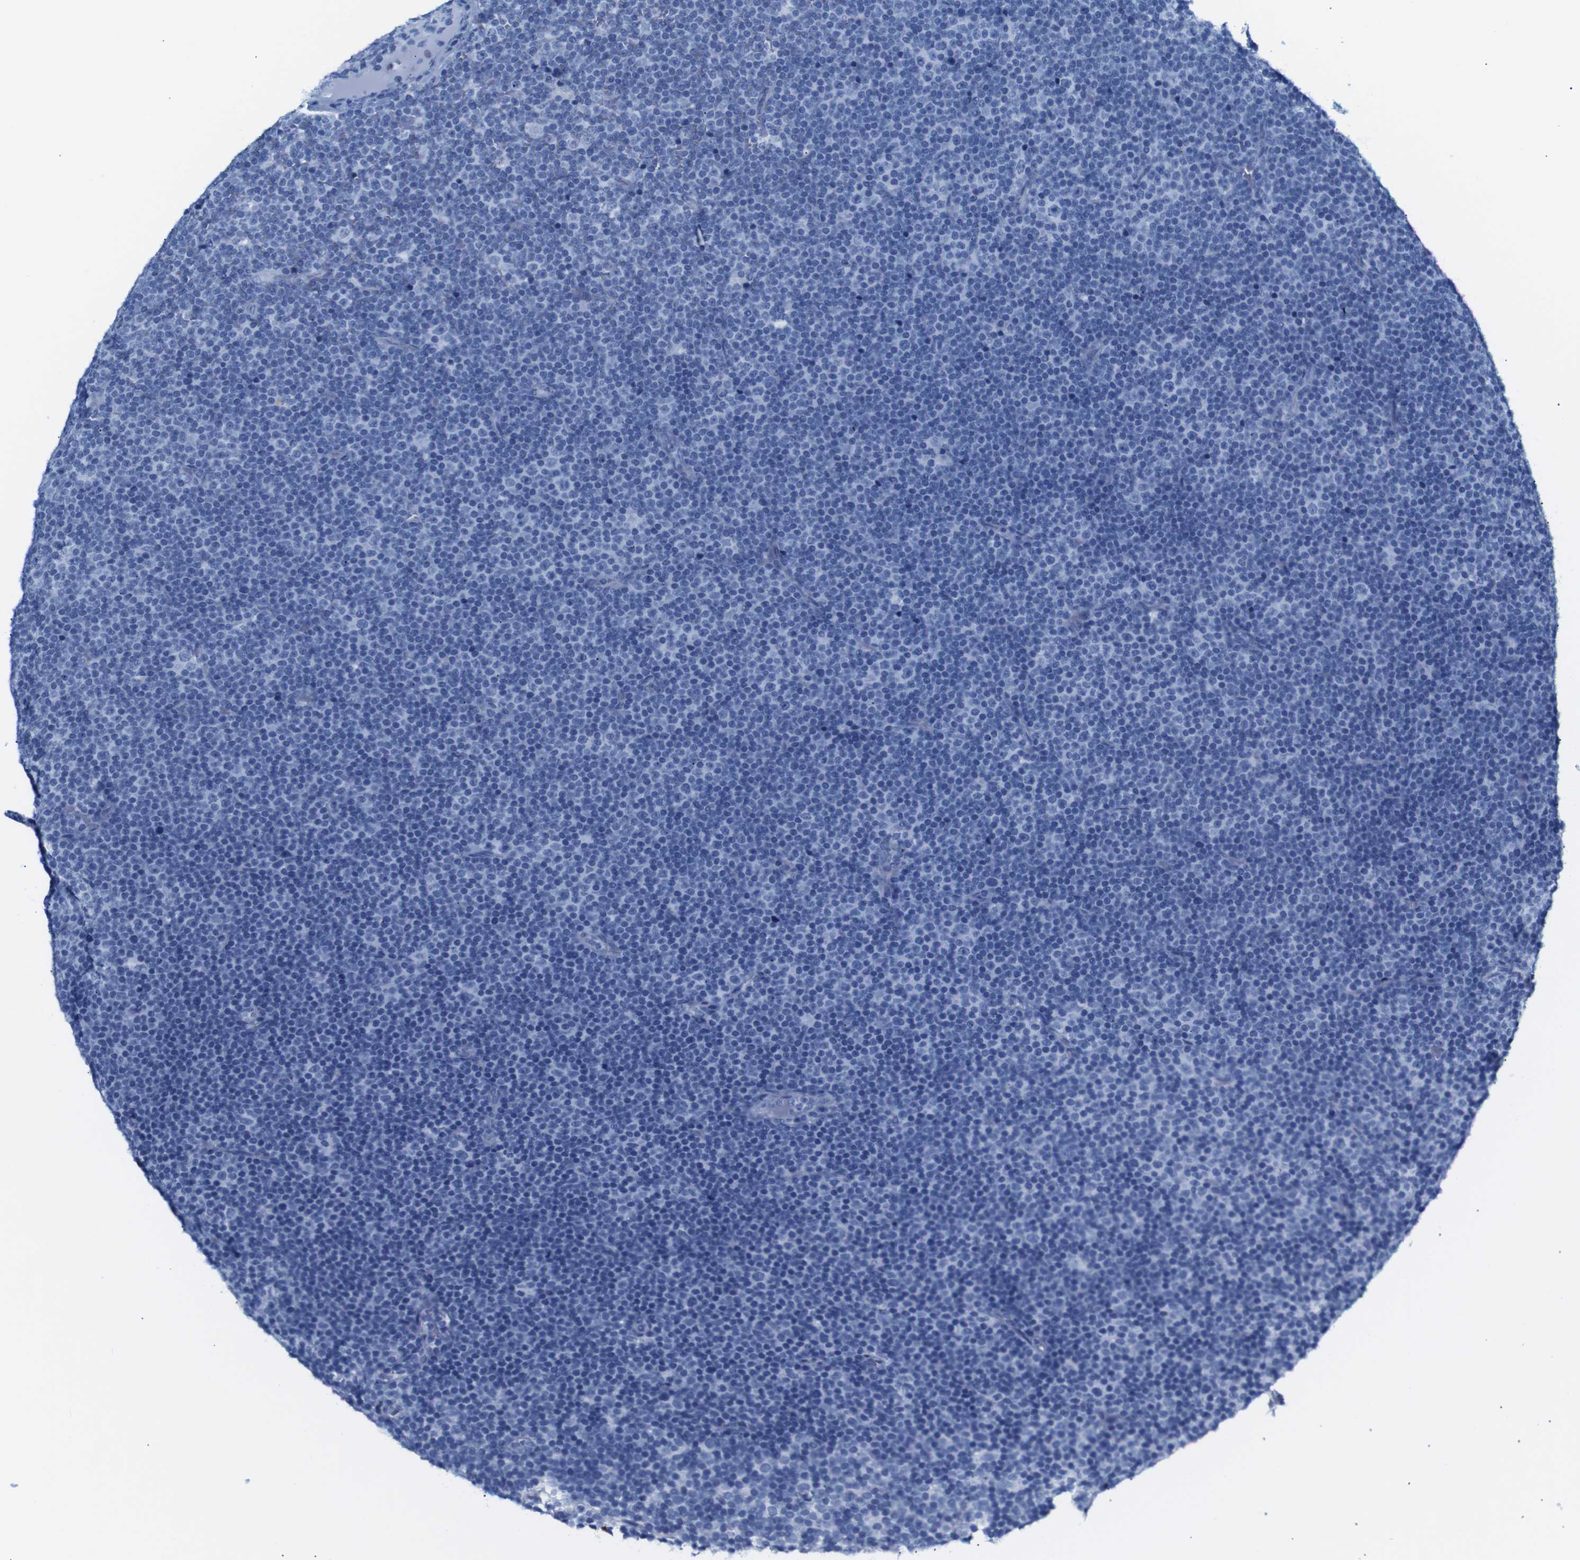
{"staining": {"intensity": "negative", "quantity": "none", "location": "none"}, "tissue": "lymphoma", "cell_type": "Tumor cells", "image_type": "cancer", "snomed": [{"axis": "morphology", "description": "Malignant lymphoma, non-Hodgkin's type, Low grade"}, {"axis": "topography", "description": "Lymph node"}], "caption": "Immunohistochemistry (IHC) image of neoplastic tissue: lymphoma stained with DAB exhibits no significant protein positivity in tumor cells.", "gene": "ERVMER34-1", "patient": {"sex": "female", "age": 67}}